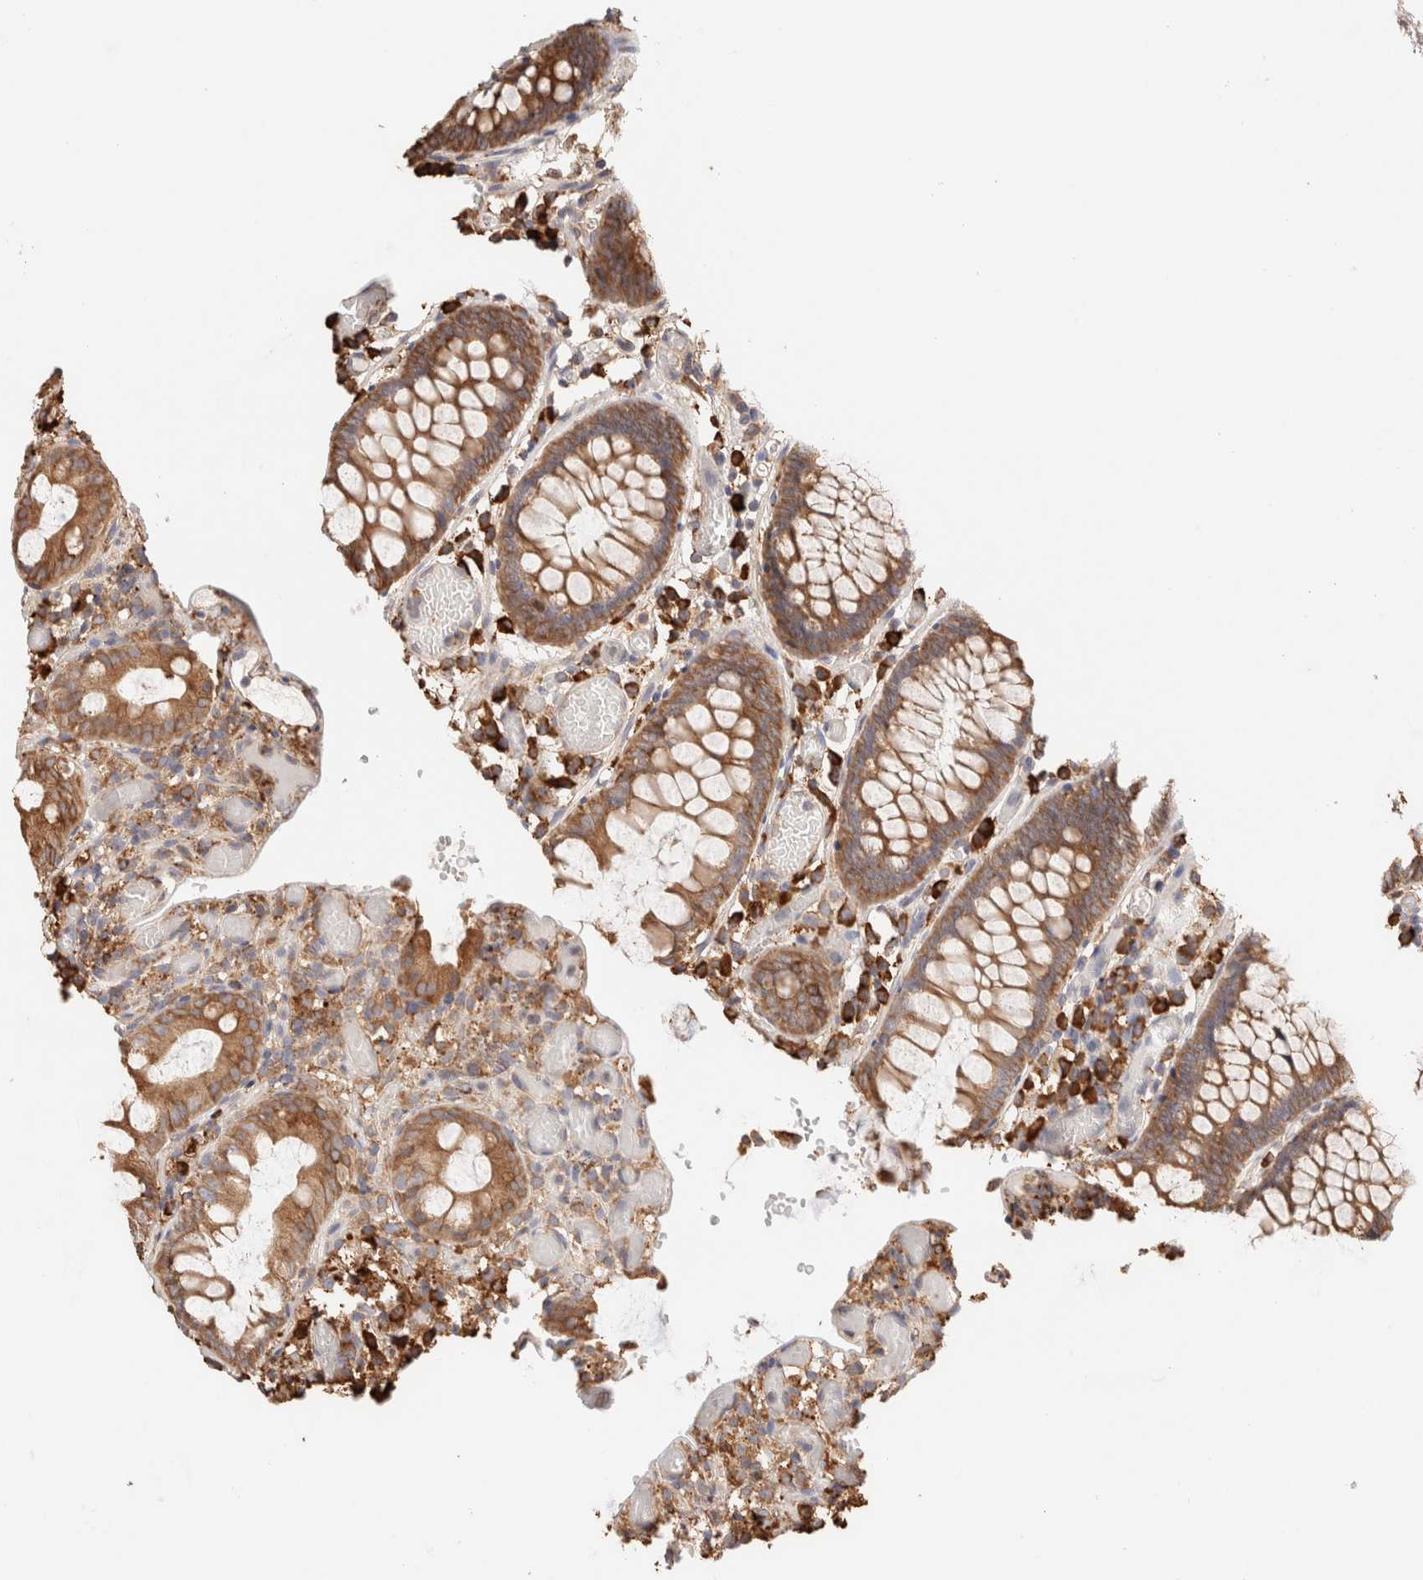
{"staining": {"intensity": "moderate", "quantity": ">75%", "location": "cytoplasmic/membranous"}, "tissue": "colon", "cell_type": "Endothelial cells", "image_type": "normal", "snomed": [{"axis": "morphology", "description": "Normal tissue, NOS"}, {"axis": "topography", "description": "Colon"}], "caption": "The immunohistochemical stain shows moderate cytoplasmic/membranous expression in endothelial cells of benign colon.", "gene": "FER", "patient": {"sex": "male", "age": 14}}